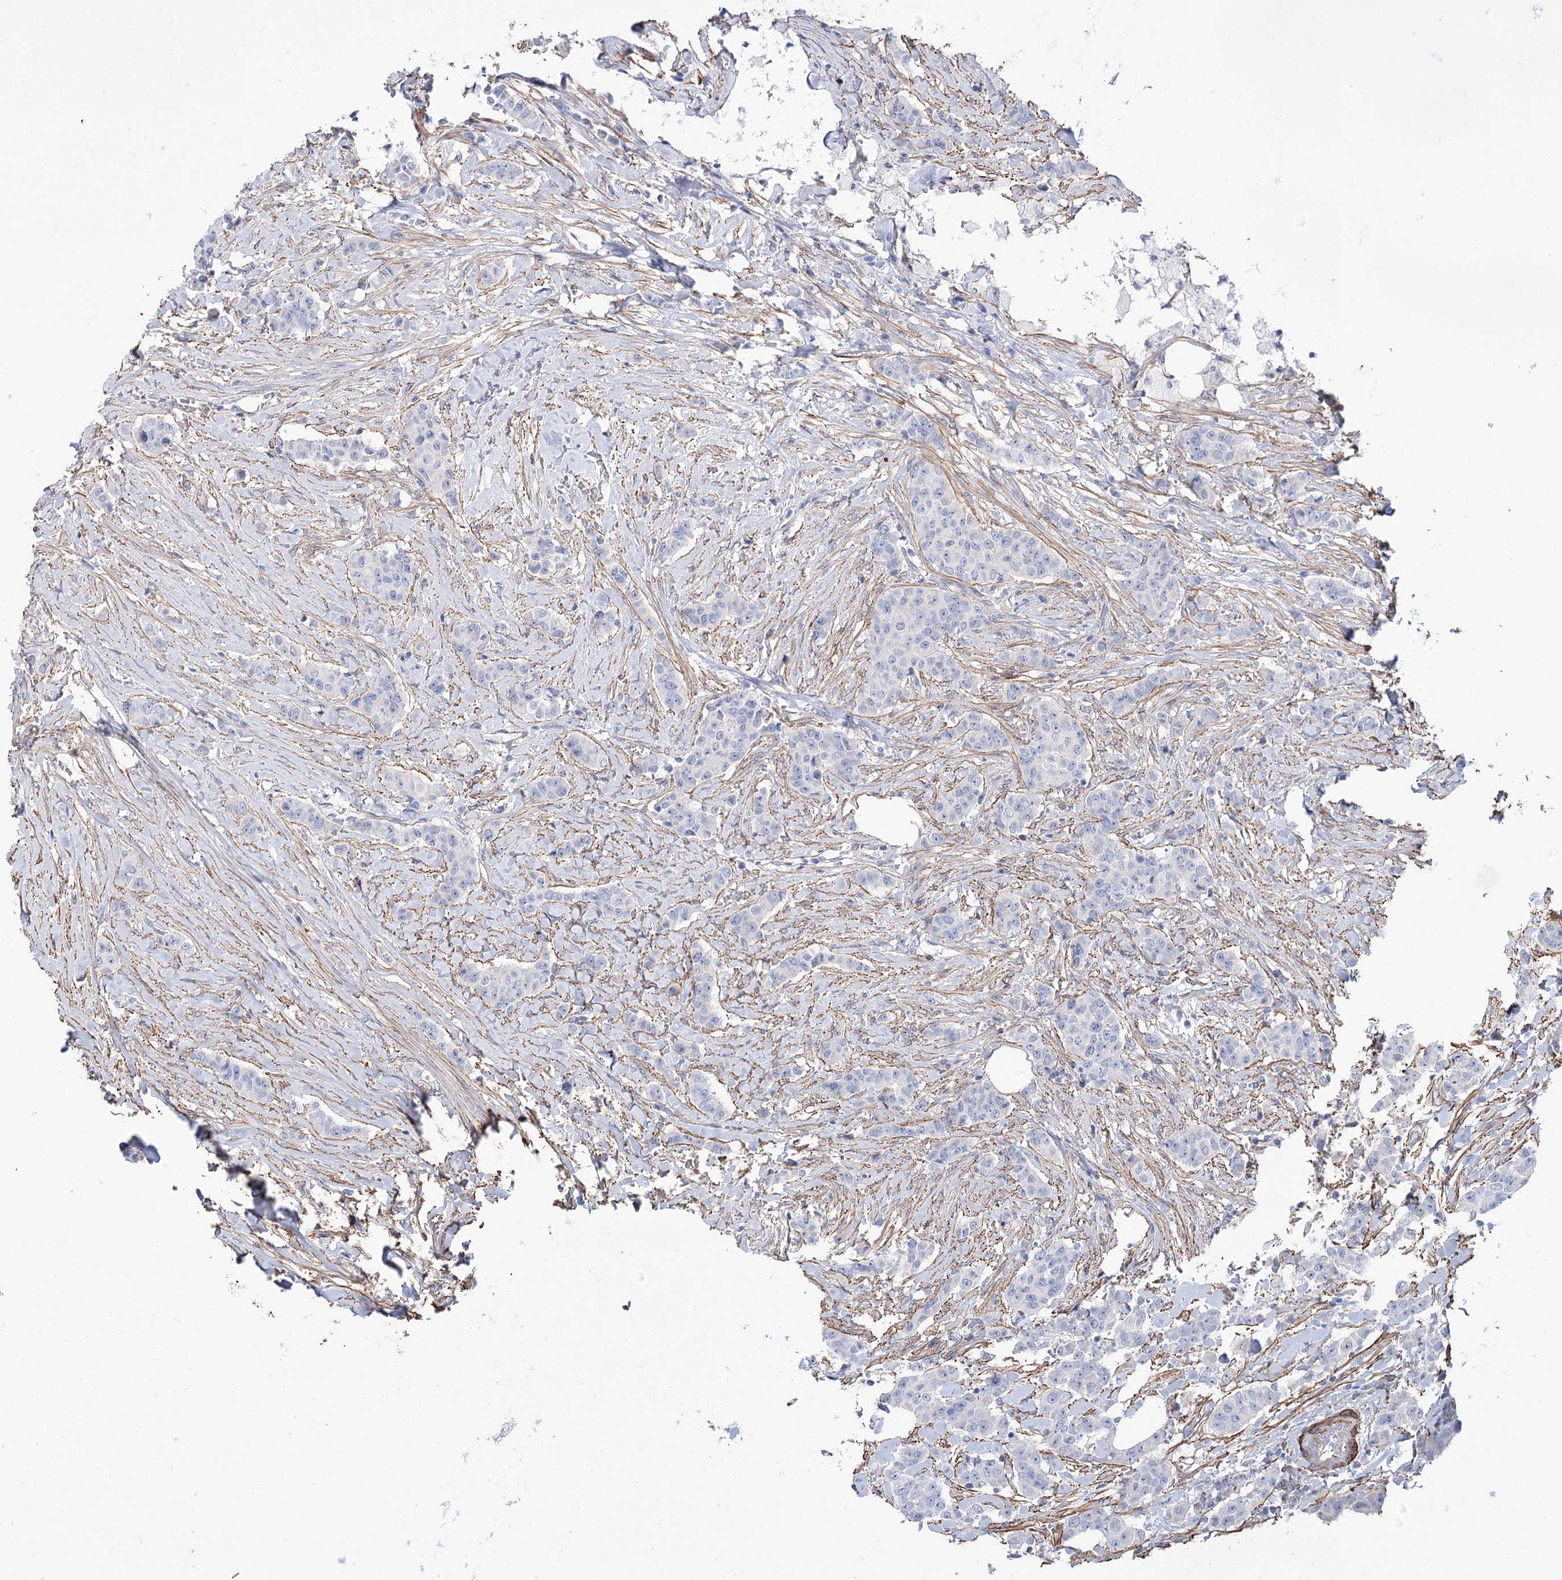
{"staining": {"intensity": "negative", "quantity": "none", "location": "none"}, "tissue": "breast cancer", "cell_type": "Tumor cells", "image_type": "cancer", "snomed": [{"axis": "morphology", "description": "Duct carcinoma"}, {"axis": "topography", "description": "Breast"}], "caption": "Tumor cells are negative for brown protein staining in breast invasive ductal carcinoma.", "gene": "WASHC3", "patient": {"sex": "female", "age": 40}}